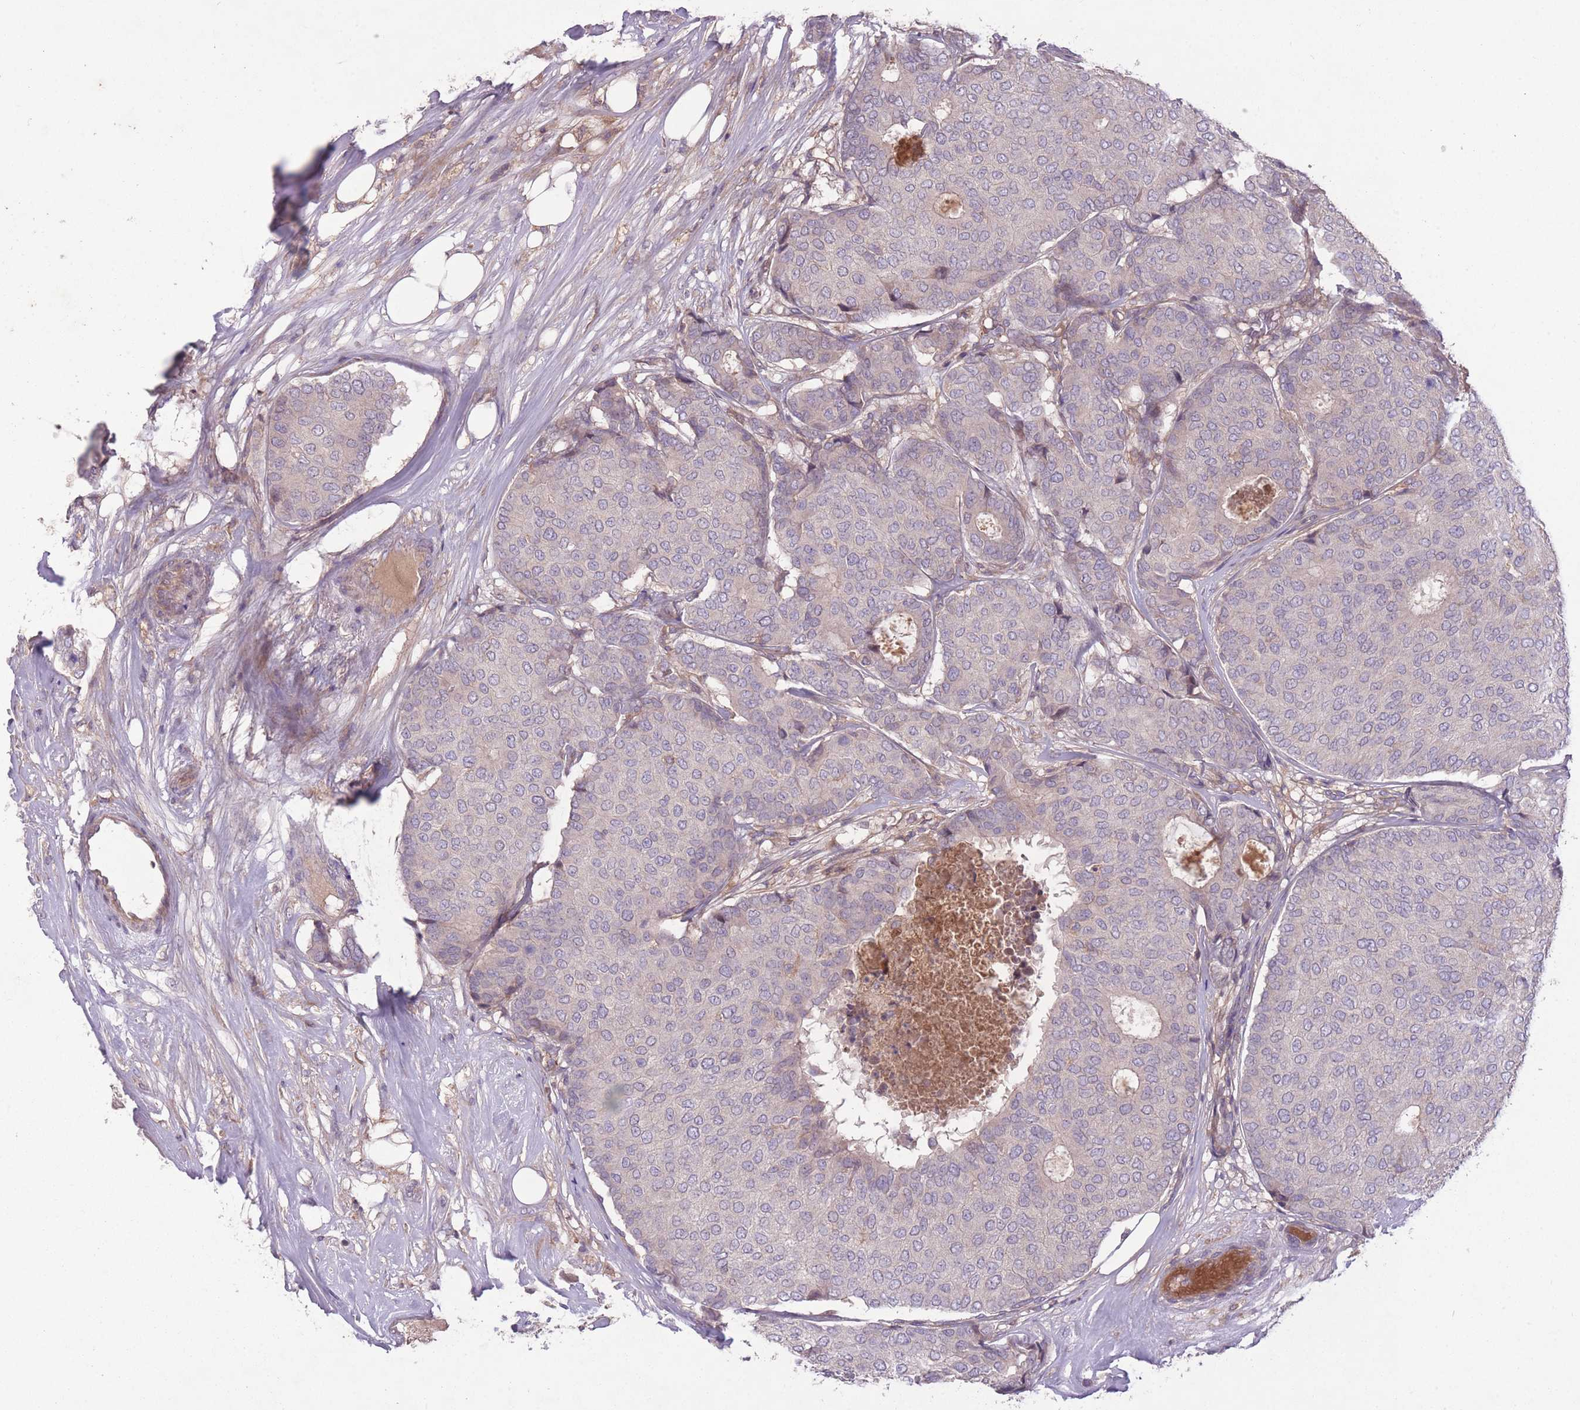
{"staining": {"intensity": "negative", "quantity": "none", "location": "none"}, "tissue": "breast cancer", "cell_type": "Tumor cells", "image_type": "cancer", "snomed": [{"axis": "morphology", "description": "Duct carcinoma"}, {"axis": "topography", "description": "Breast"}], "caption": "This is an immunohistochemistry (IHC) micrograph of breast cancer. There is no positivity in tumor cells.", "gene": "OR2V2", "patient": {"sex": "female", "age": 75}}